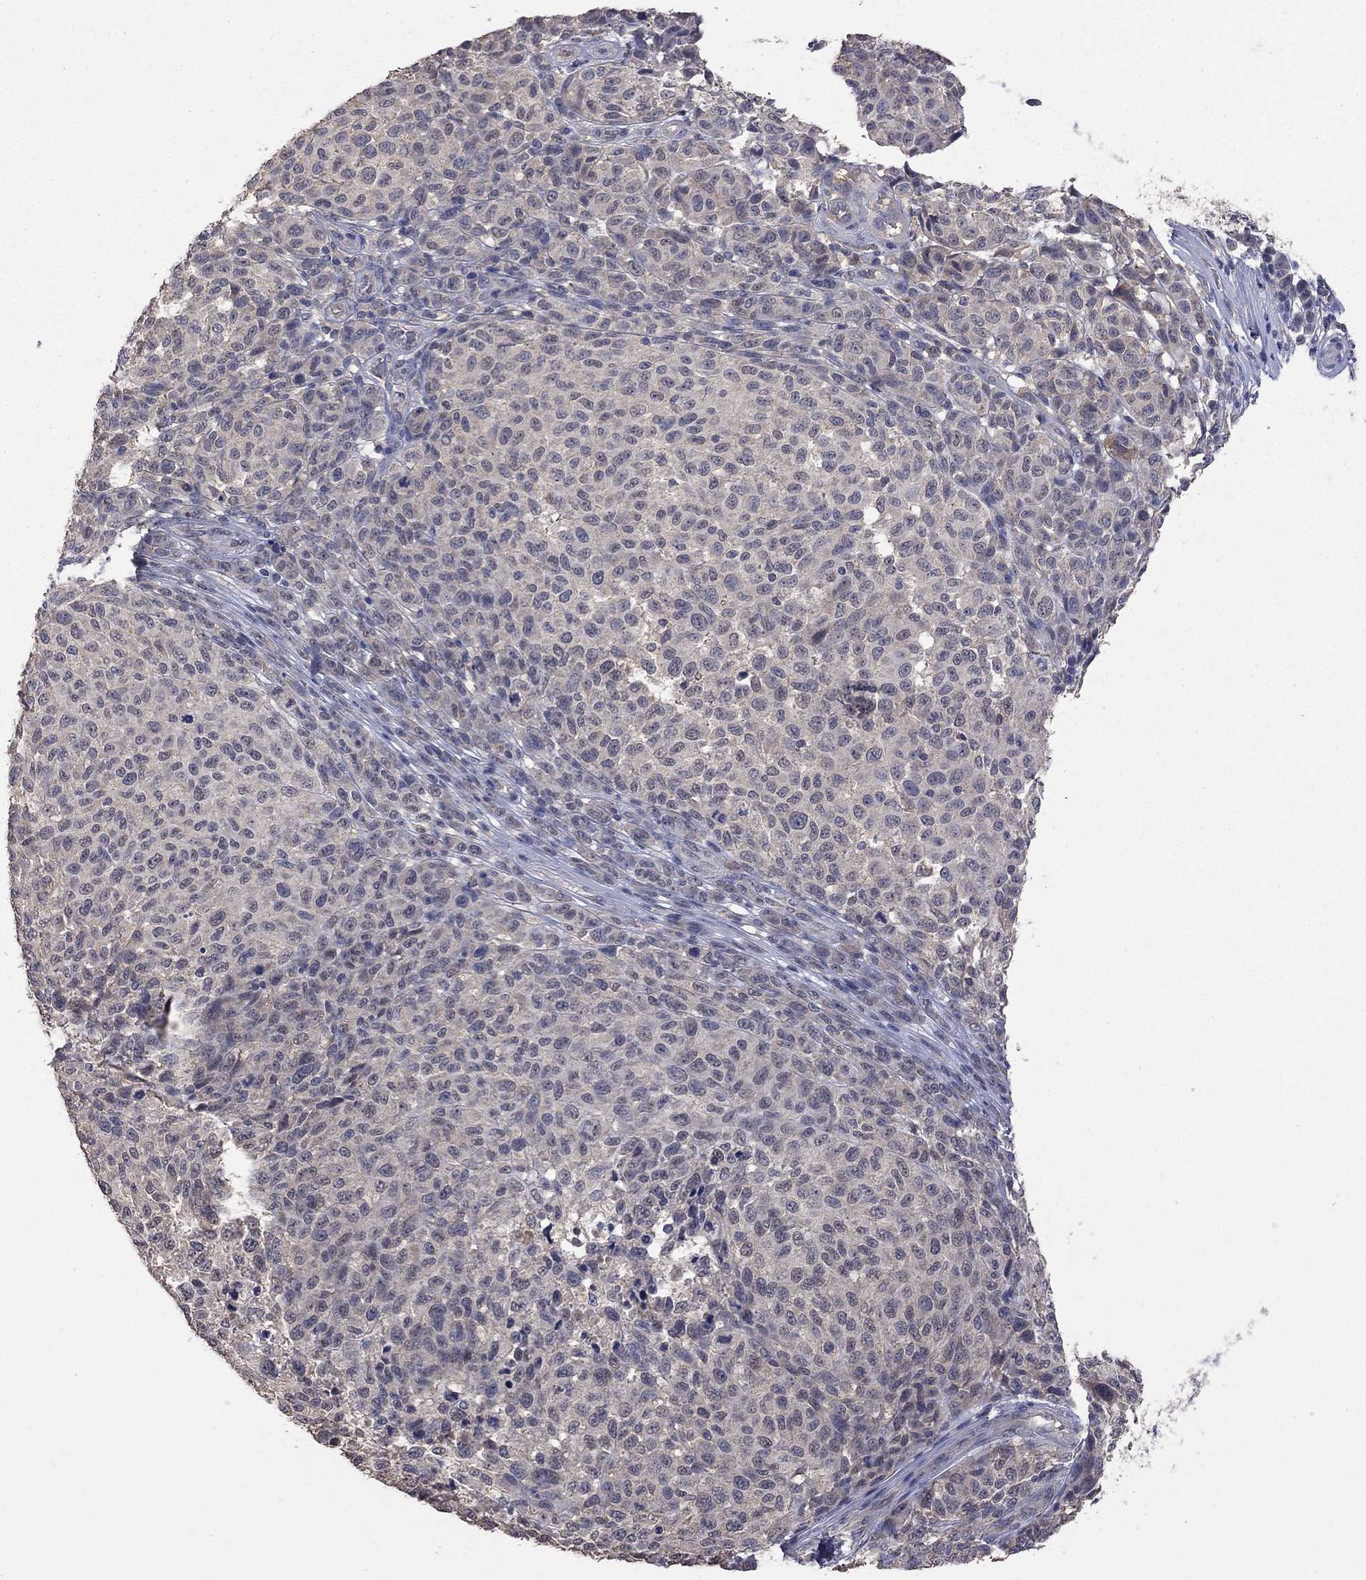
{"staining": {"intensity": "negative", "quantity": "none", "location": "none"}, "tissue": "melanoma", "cell_type": "Tumor cells", "image_type": "cancer", "snomed": [{"axis": "morphology", "description": "Malignant melanoma, NOS"}, {"axis": "topography", "description": "Skin"}], "caption": "High magnification brightfield microscopy of malignant melanoma stained with DAB (brown) and counterstained with hematoxylin (blue): tumor cells show no significant staining.", "gene": "HTR6", "patient": {"sex": "male", "age": 59}}